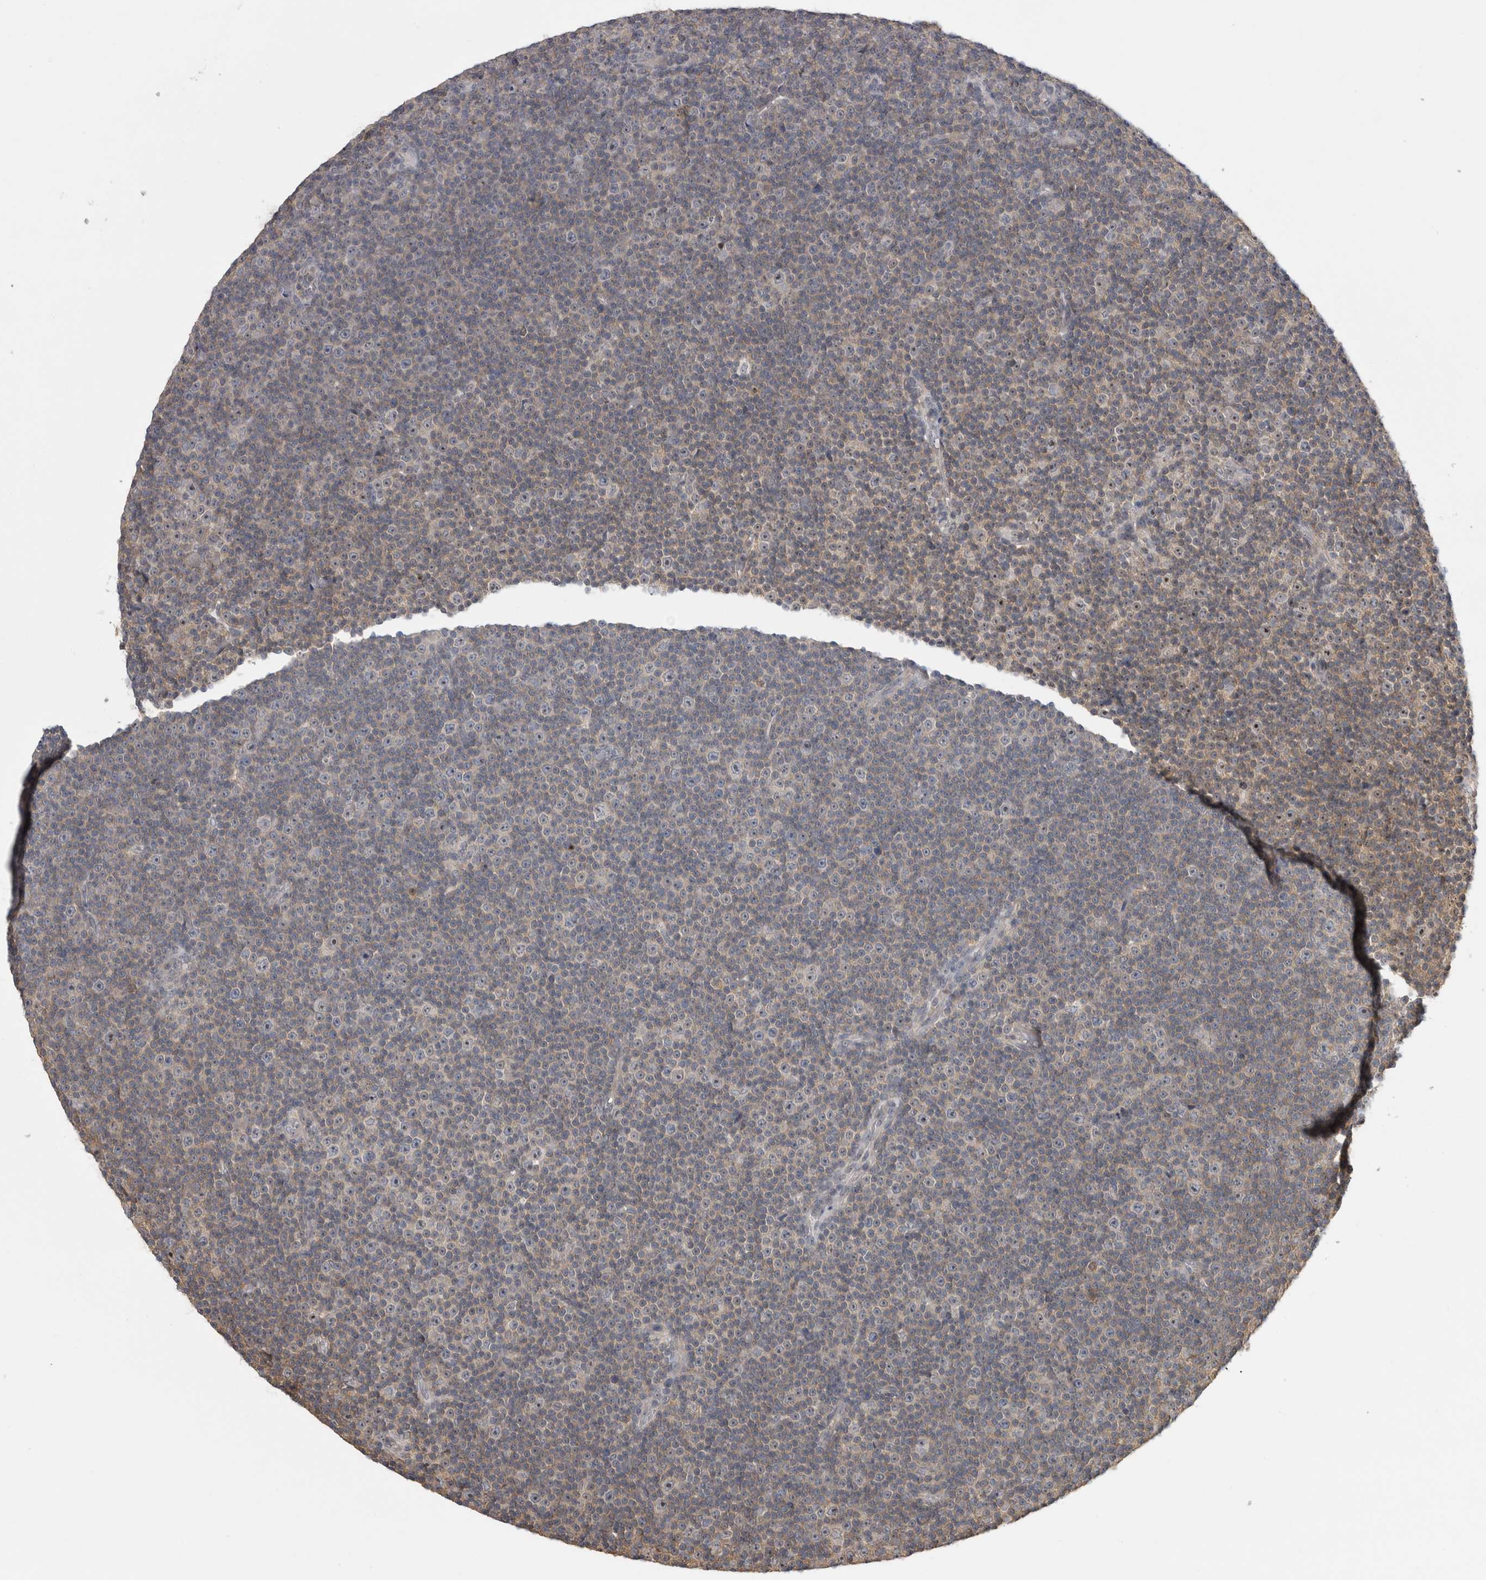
{"staining": {"intensity": "moderate", "quantity": "<25%", "location": "nuclear"}, "tissue": "lymphoma", "cell_type": "Tumor cells", "image_type": "cancer", "snomed": [{"axis": "morphology", "description": "Malignant lymphoma, non-Hodgkin's type, Low grade"}, {"axis": "topography", "description": "Lymph node"}], "caption": "This is an image of IHC staining of lymphoma, which shows moderate positivity in the nuclear of tumor cells.", "gene": "RBM28", "patient": {"sex": "female", "age": 67}}